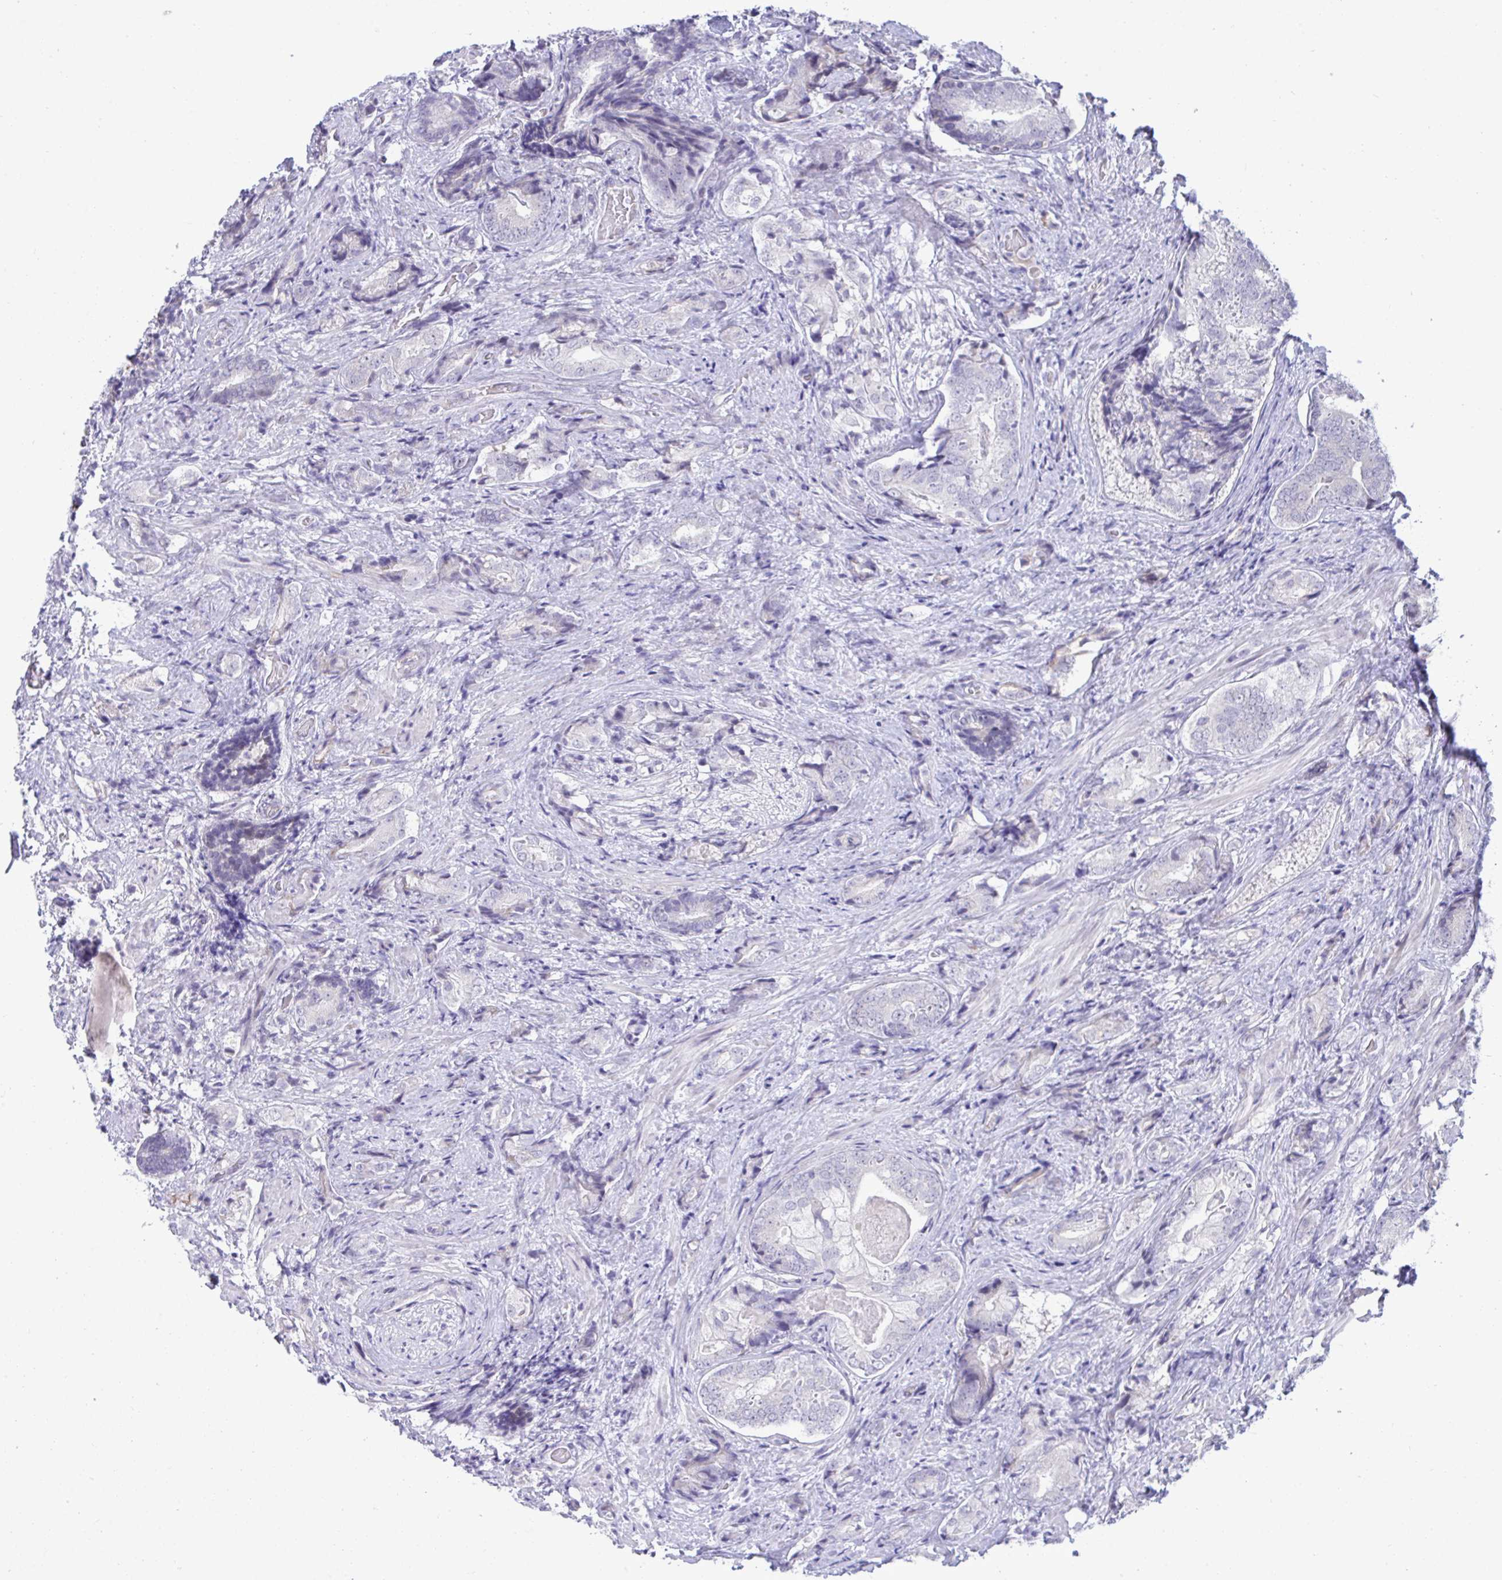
{"staining": {"intensity": "negative", "quantity": "none", "location": "none"}, "tissue": "prostate cancer", "cell_type": "Tumor cells", "image_type": "cancer", "snomed": [{"axis": "morphology", "description": "Adenocarcinoma, High grade"}, {"axis": "topography", "description": "Prostate"}], "caption": "Histopathology image shows no protein positivity in tumor cells of adenocarcinoma (high-grade) (prostate) tissue.", "gene": "EPOP", "patient": {"sex": "male", "age": 62}}